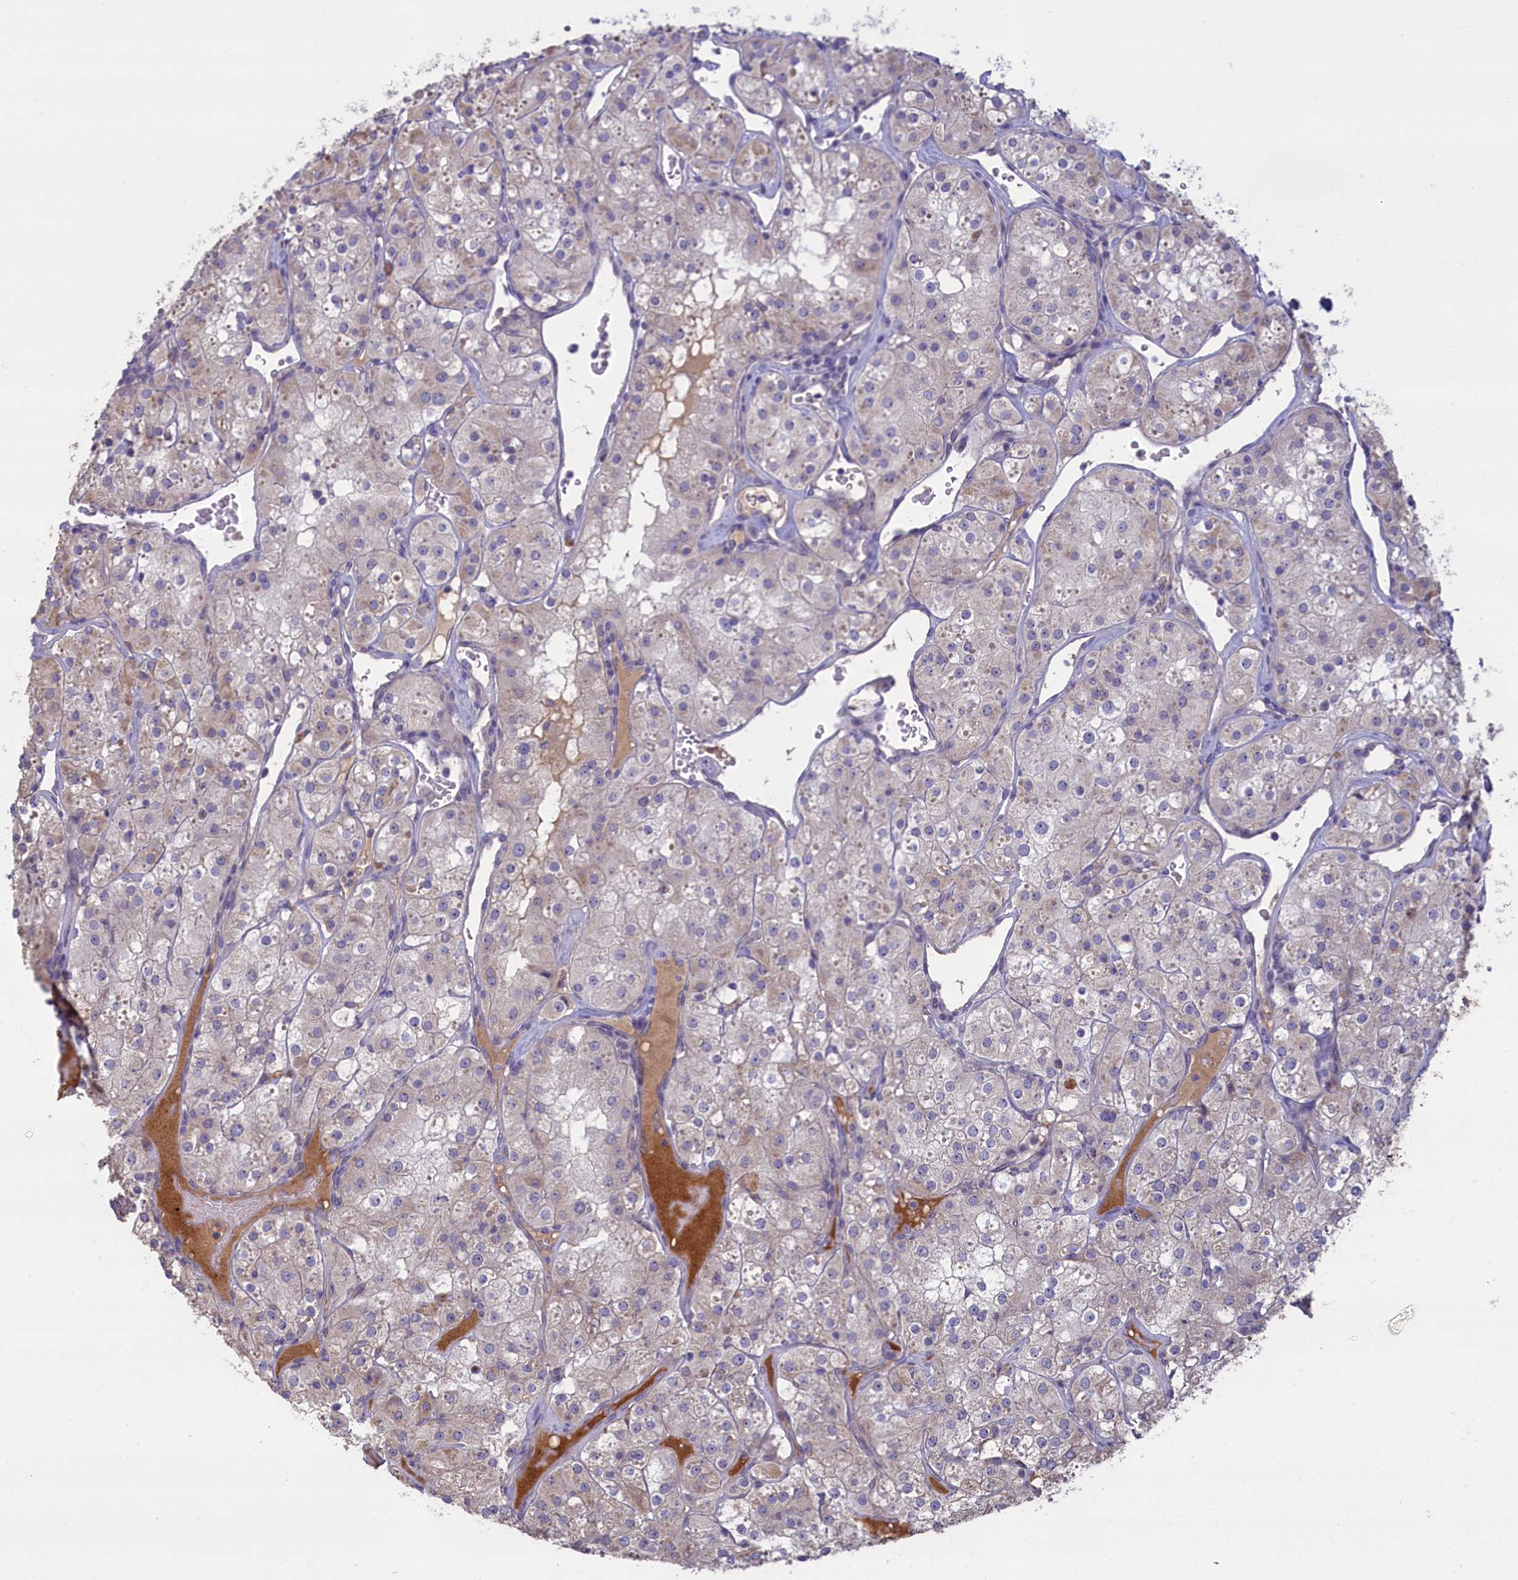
{"staining": {"intensity": "negative", "quantity": "none", "location": "none"}, "tissue": "renal cancer", "cell_type": "Tumor cells", "image_type": "cancer", "snomed": [{"axis": "morphology", "description": "Adenocarcinoma, NOS"}, {"axis": "topography", "description": "Kidney"}], "caption": "This is an immunohistochemistry image of human renal cancer. There is no staining in tumor cells.", "gene": "ATF7IP2", "patient": {"sex": "male", "age": 77}}